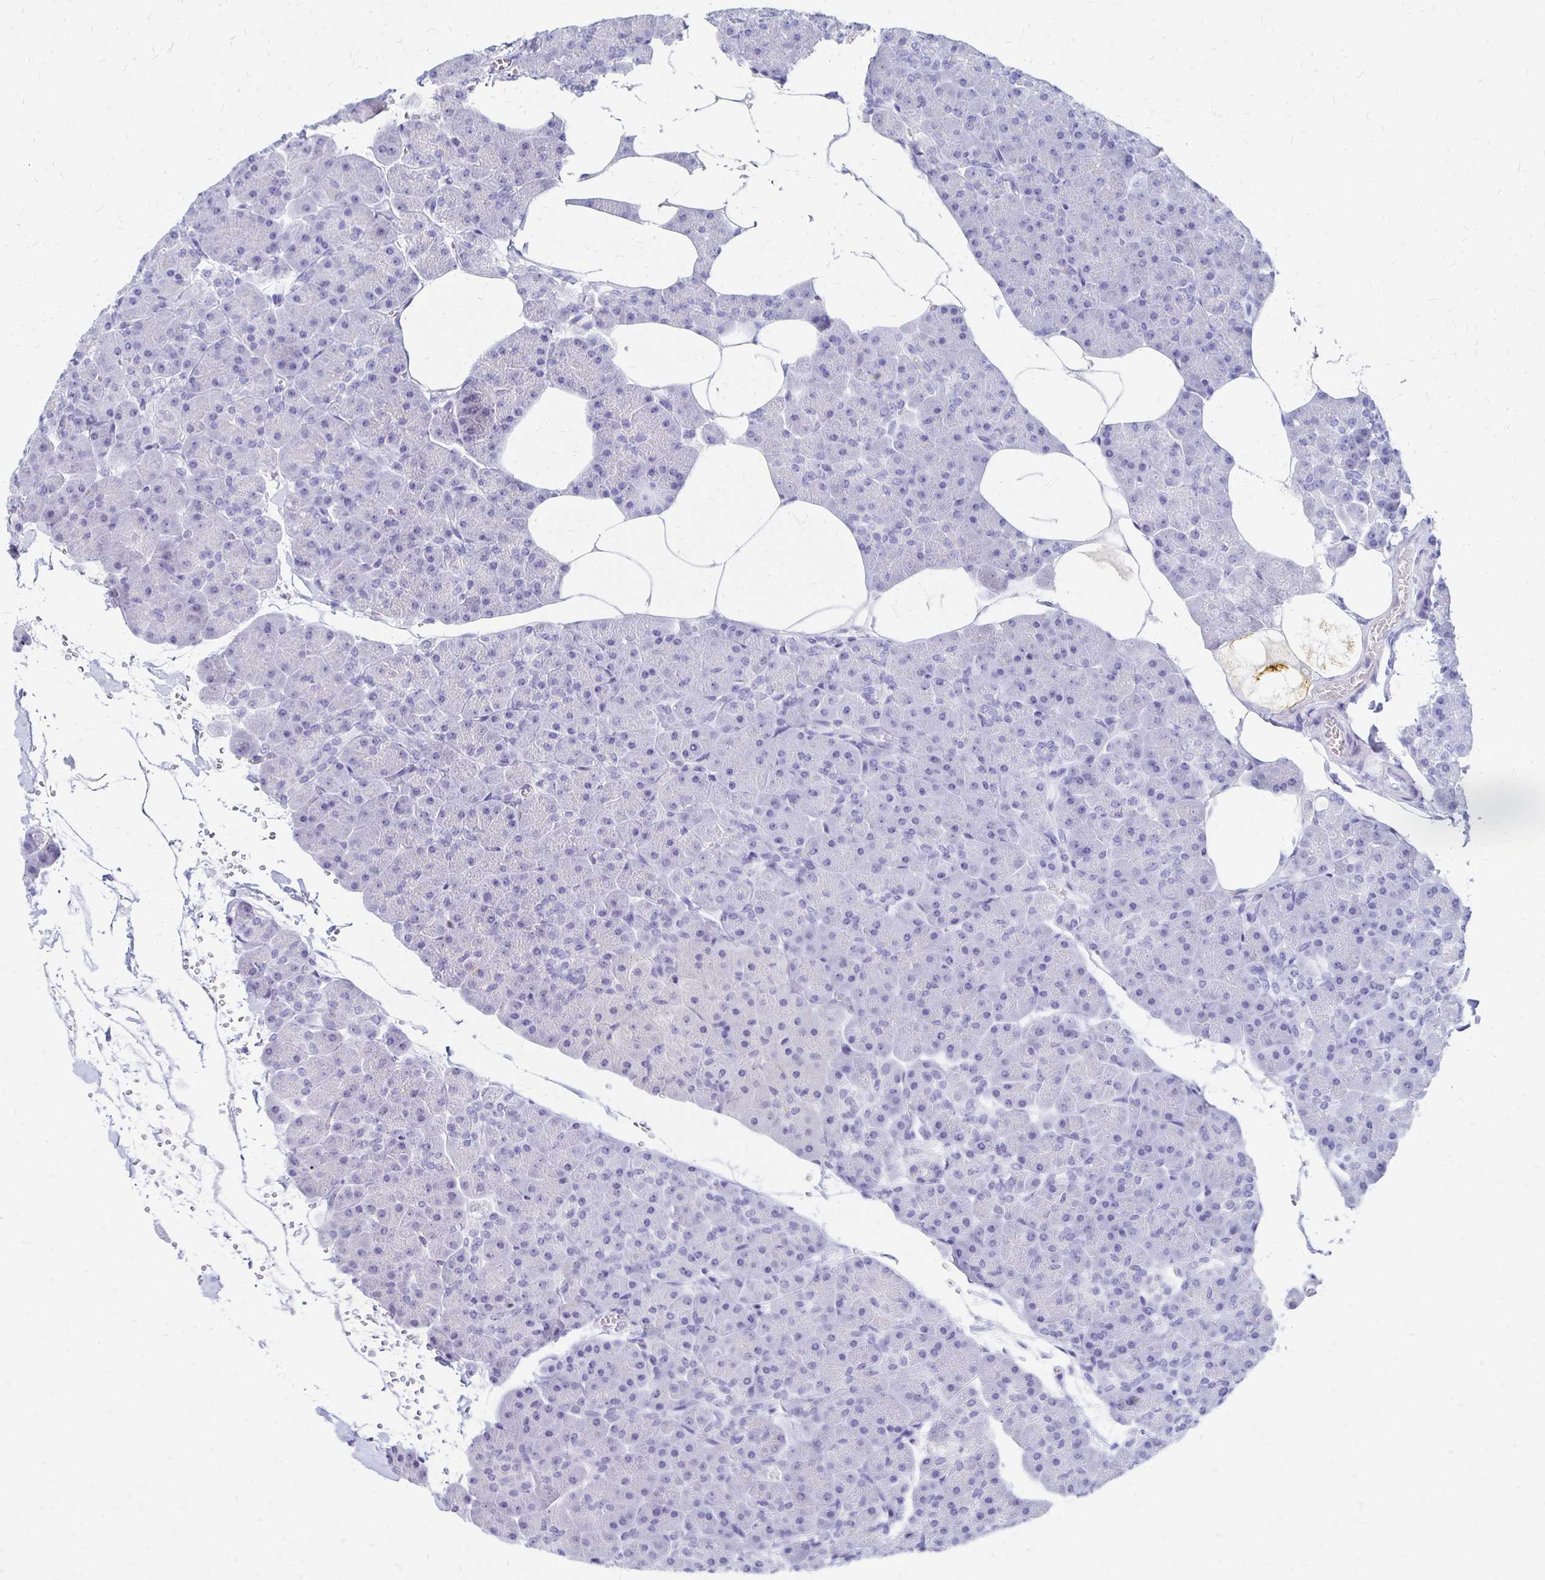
{"staining": {"intensity": "negative", "quantity": "none", "location": "none"}, "tissue": "pancreas", "cell_type": "Exocrine glandular cells", "image_type": "normal", "snomed": [{"axis": "morphology", "description": "Normal tissue, NOS"}, {"axis": "topography", "description": "Pancreas"}], "caption": "The IHC photomicrograph has no significant staining in exocrine glandular cells of pancreas.", "gene": "SYT2", "patient": {"sex": "male", "age": 35}}